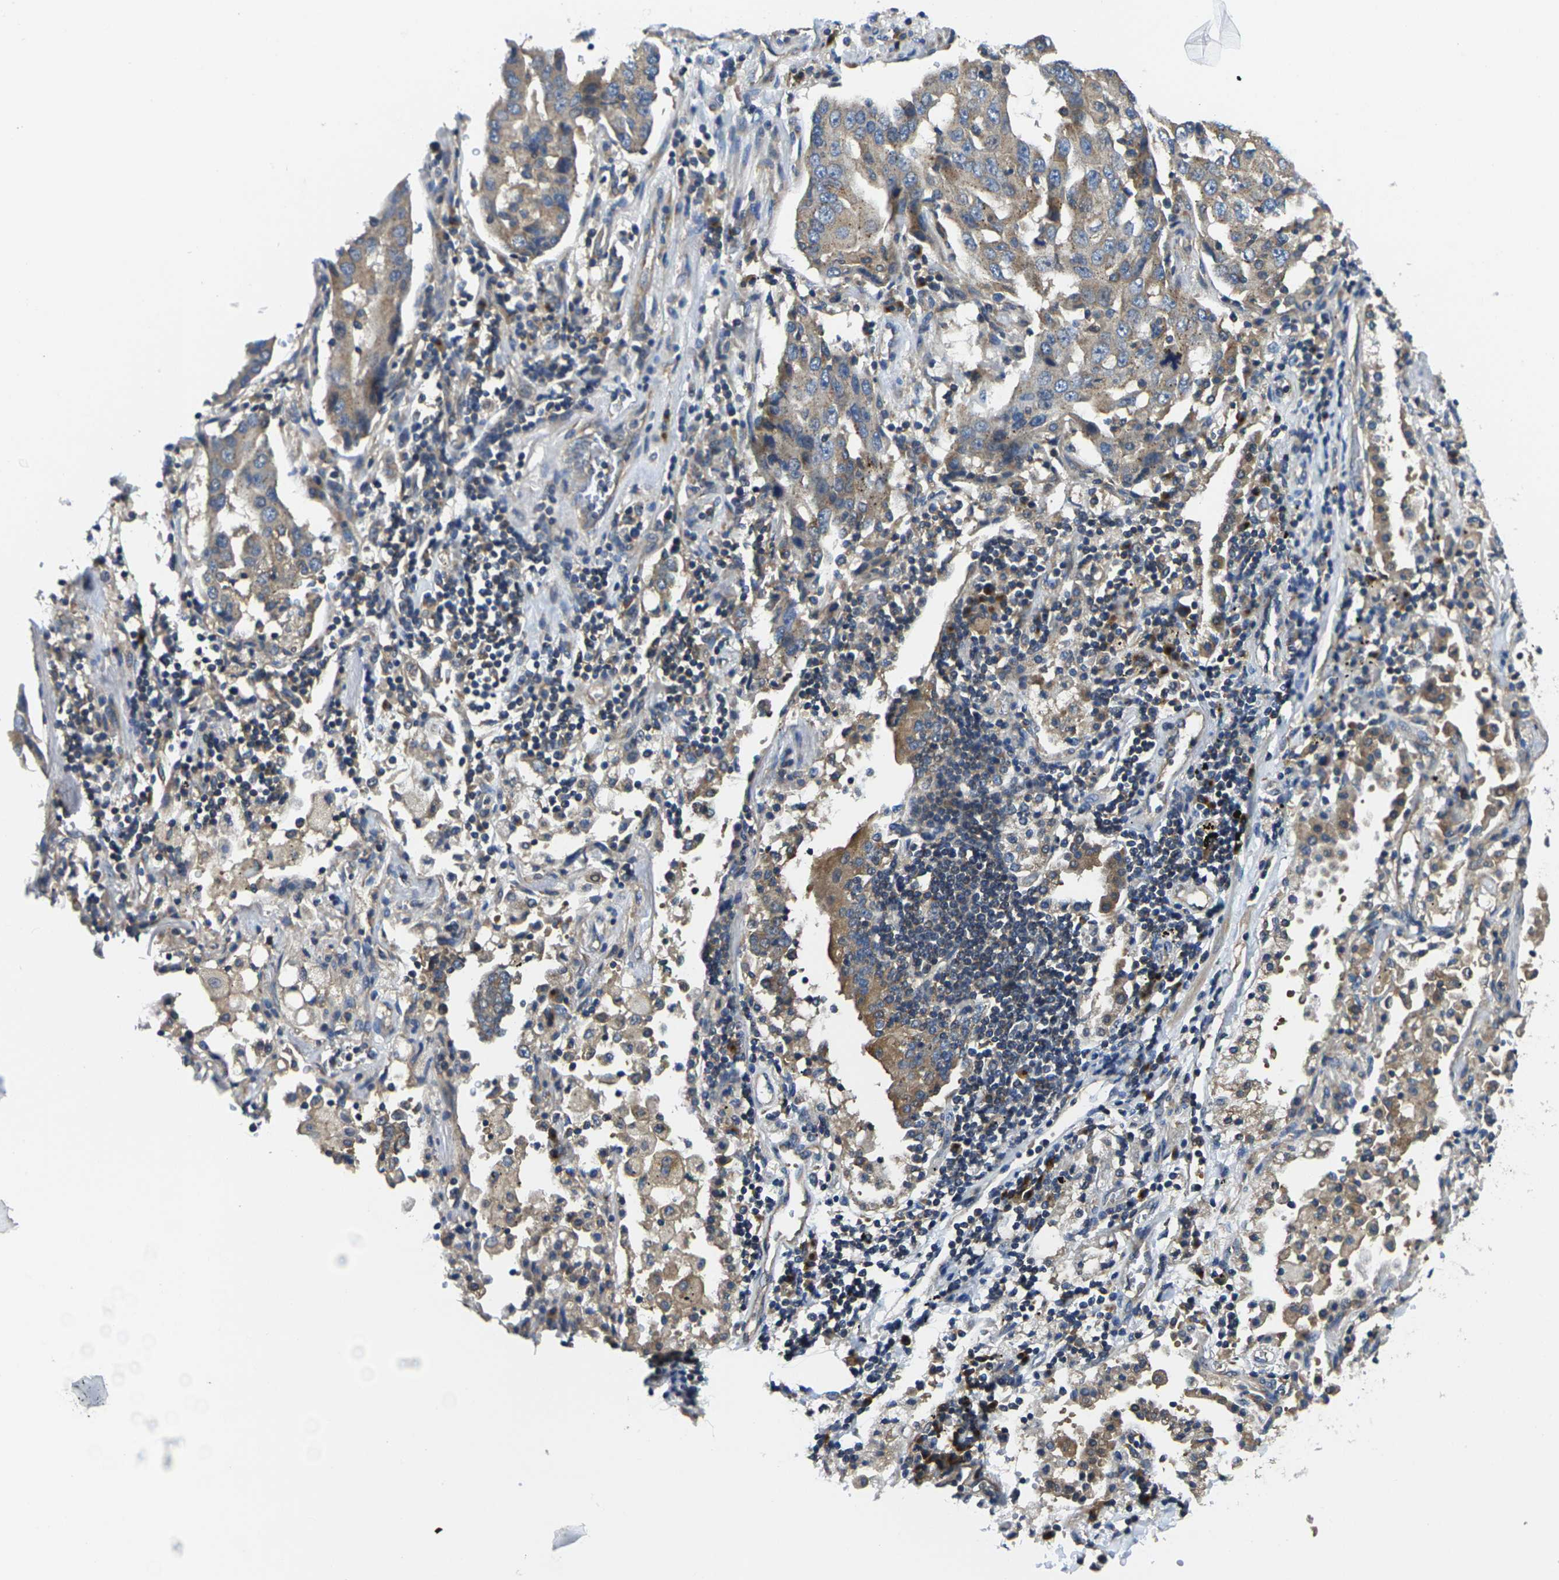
{"staining": {"intensity": "moderate", "quantity": "25%-75%", "location": "cytoplasmic/membranous"}, "tissue": "lung cancer", "cell_type": "Tumor cells", "image_type": "cancer", "snomed": [{"axis": "morphology", "description": "Adenocarcinoma, NOS"}, {"axis": "topography", "description": "Lung"}], "caption": "Human lung adenocarcinoma stained for a protein (brown) exhibits moderate cytoplasmic/membranous positive staining in about 25%-75% of tumor cells.", "gene": "TMCC2", "patient": {"sex": "female", "age": 65}}